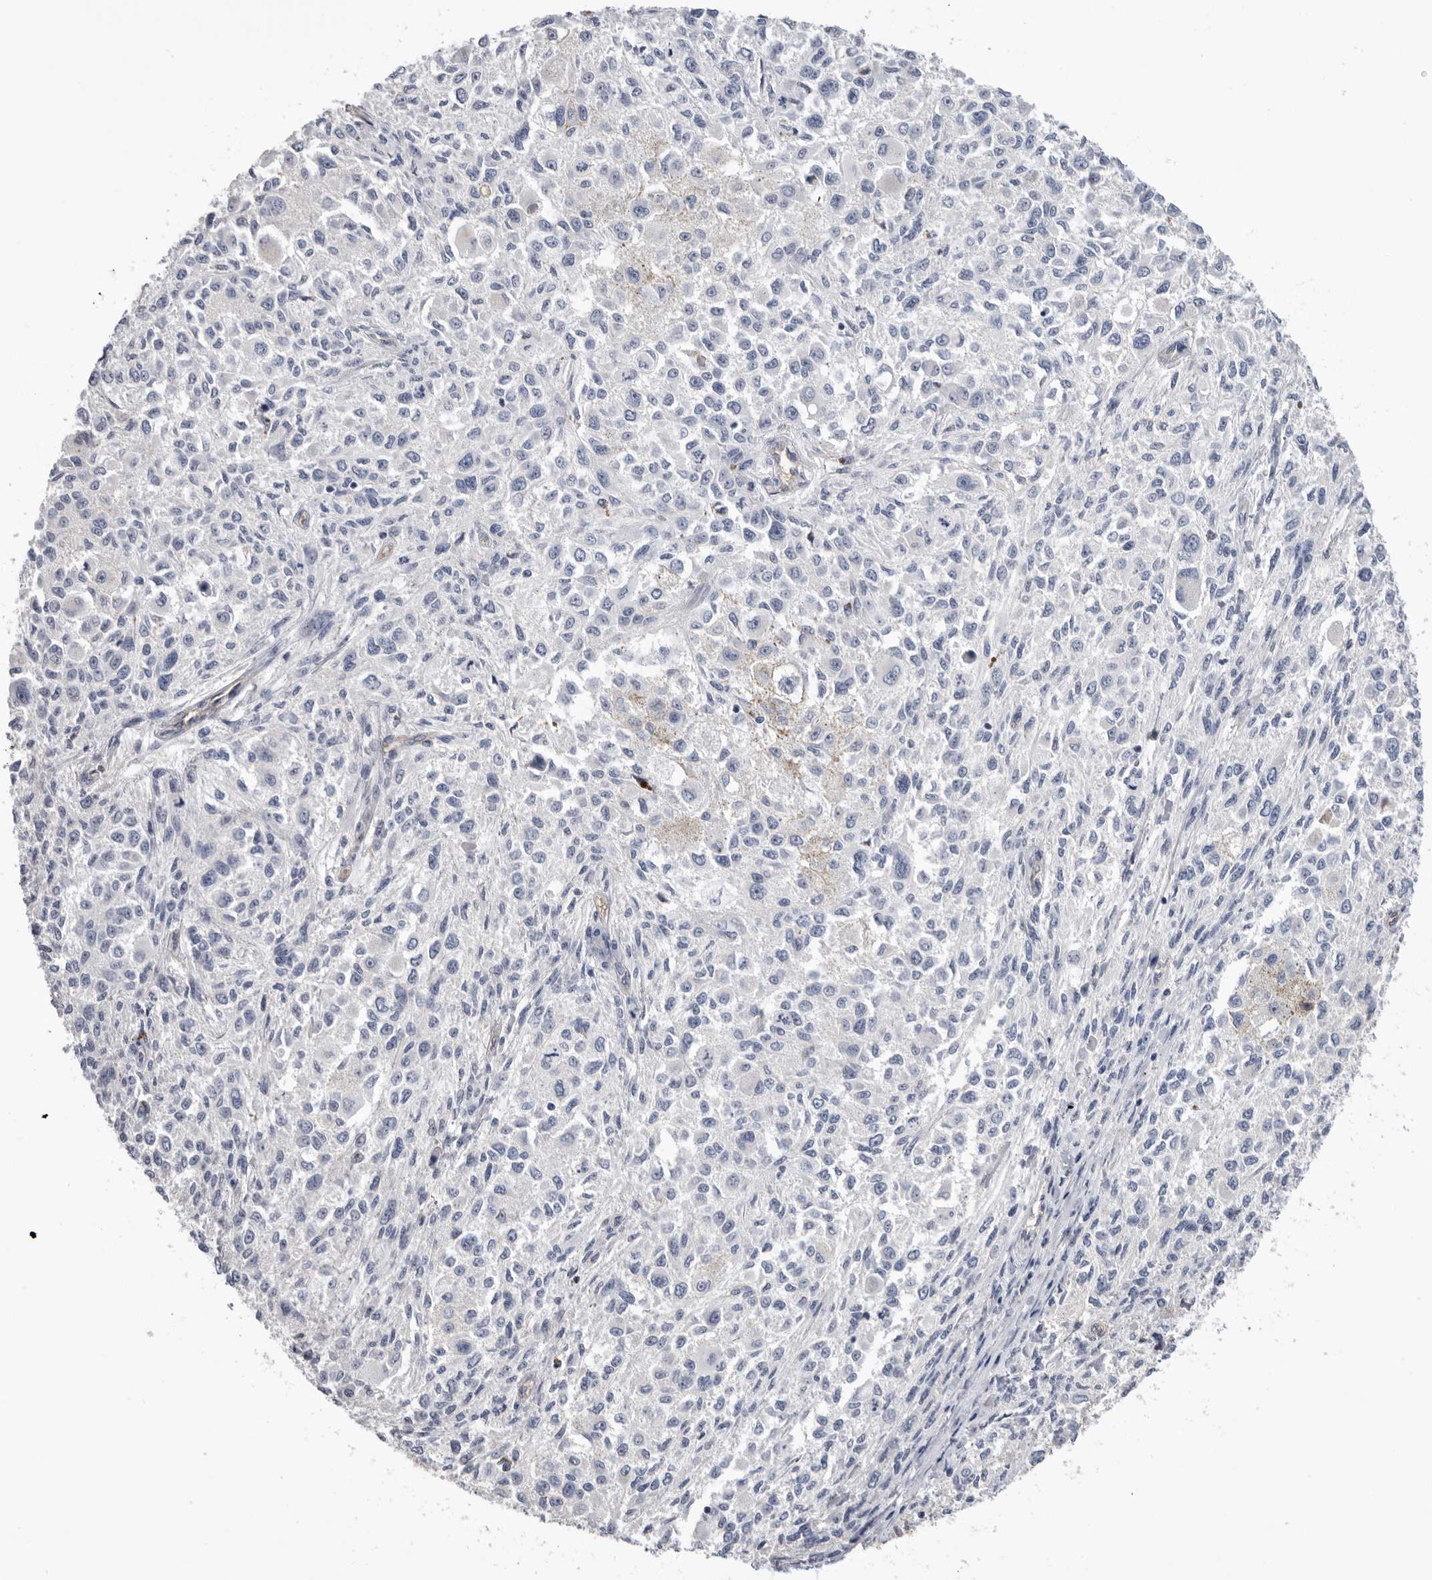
{"staining": {"intensity": "negative", "quantity": "none", "location": "none"}, "tissue": "melanoma", "cell_type": "Tumor cells", "image_type": "cancer", "snomed": [{"axis": "morphology", "description": "Necrosis, NOS"}, {"axis": "morphology", "description": "Malignant melanoma, NOS"}, {"axis": "topography", "description": "Skin"}], "caption": "A histopathology image of melanoma stained for a protein reveals no brown staining in tumor cells.", "gene": "APOA2", "patient": {"sex": "female", "age": 87}}